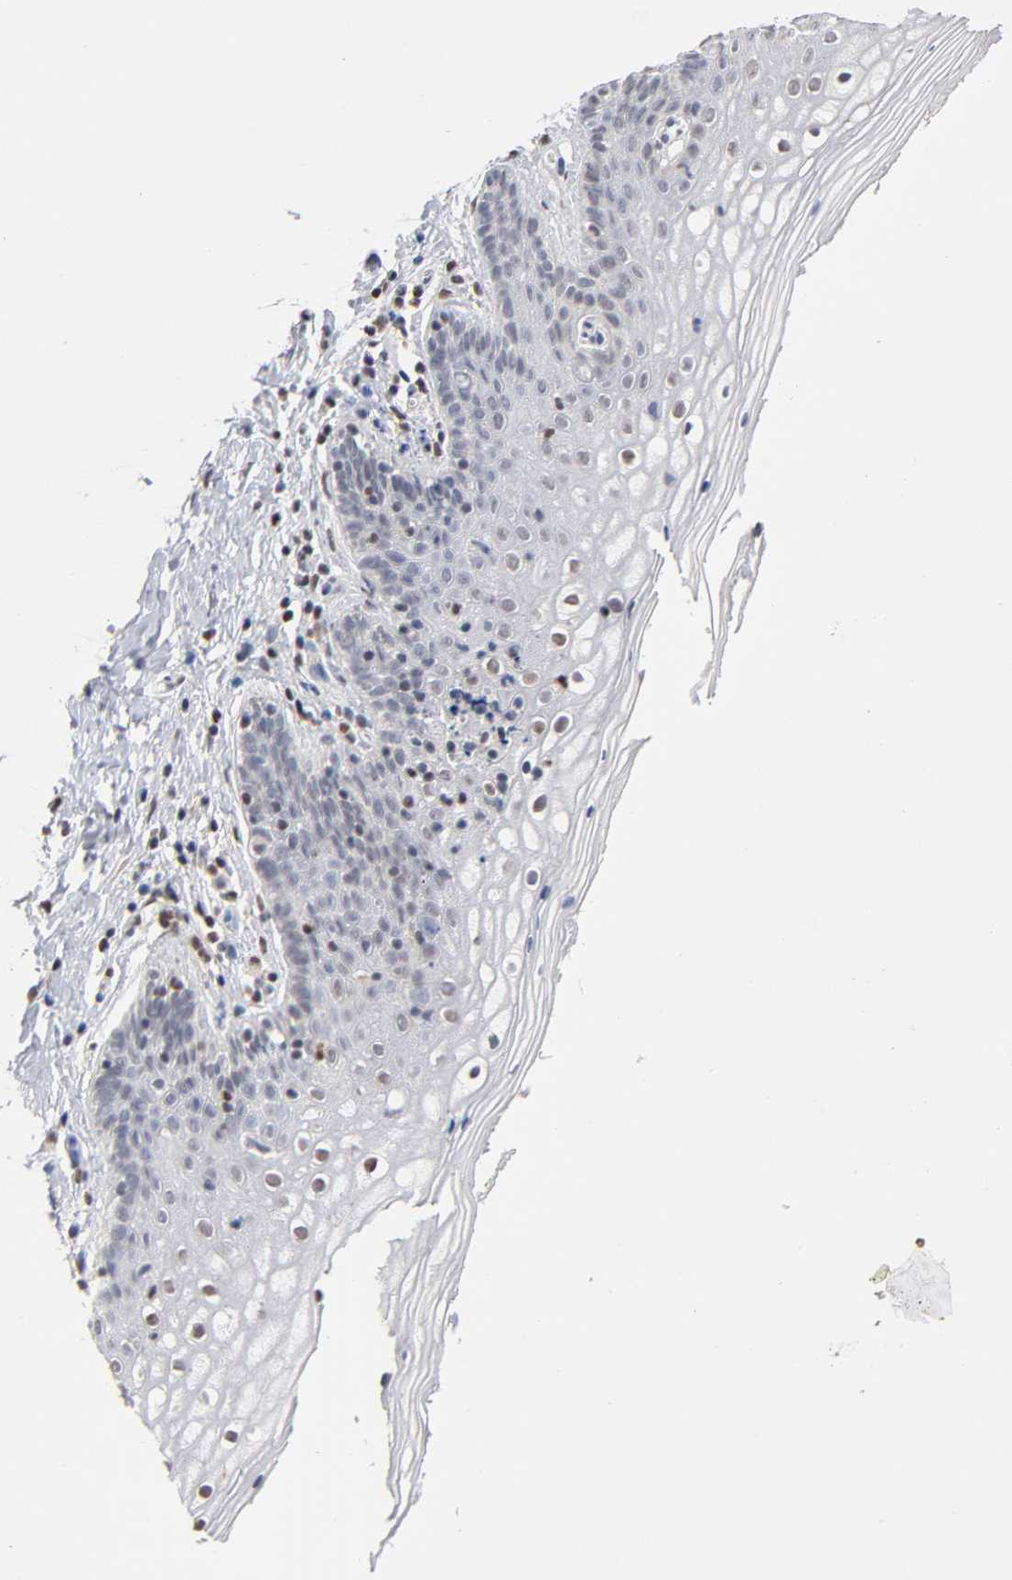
{"staining": {"intensity": "moderate", "quantity": "<25%", "location": "nuclear"}, "tissue": "vagina", "cell_type": "Squamous epithelial cells", "image_type": "normal", "snomed": [{"axis": "morphology", "description": "Normal tissue, NOS"}, {"axis": "topography", "description": "Vagina"}], "caption": "Immunohistochemical staining of normal vagina exhibits moderate nuclear protein expression in approximately <25% of squamous epithelial cells.", "gene": "RUNX1", "patient": {"sex": "female", "age": 46}}